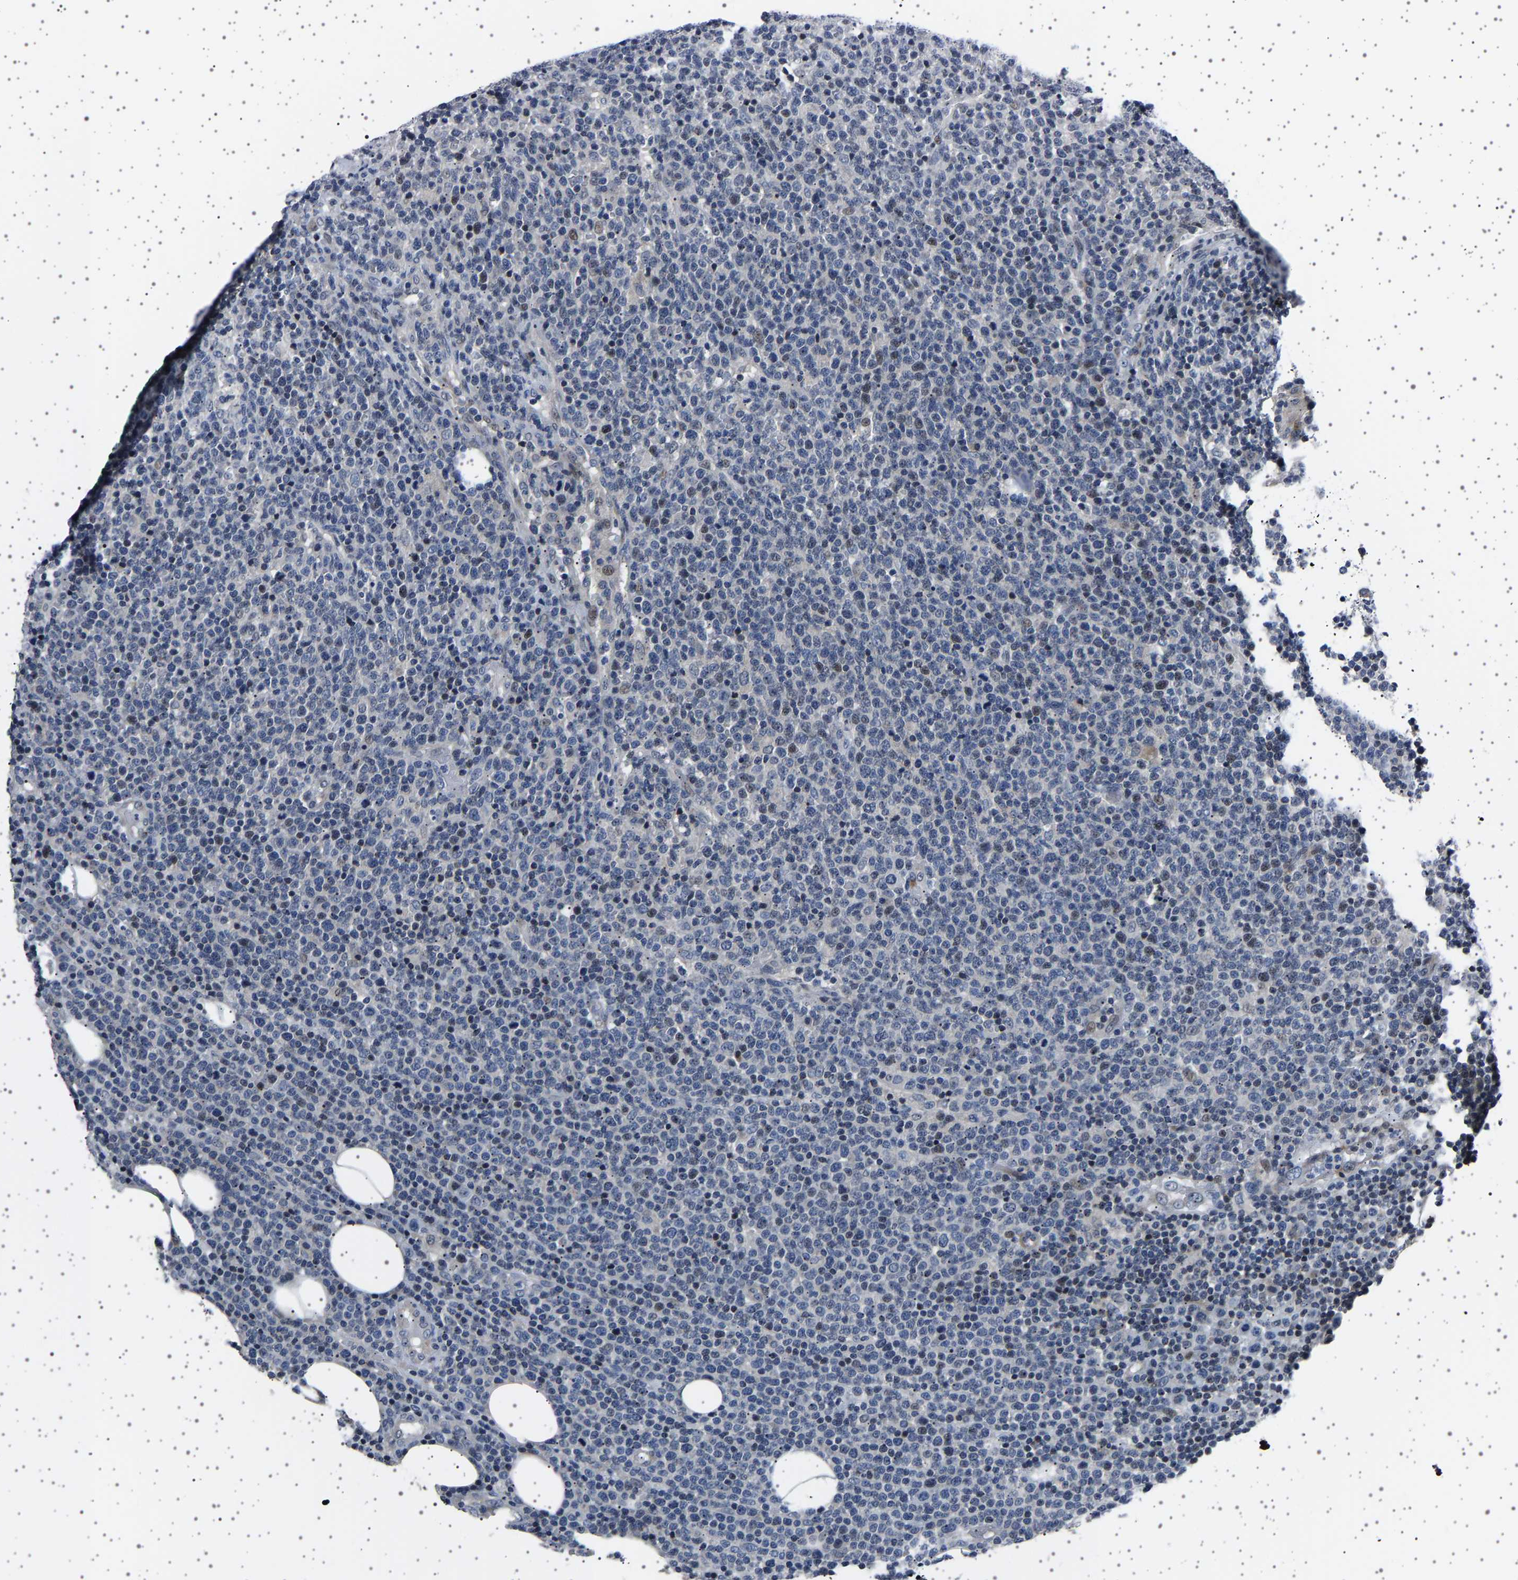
{"staining": {"intensity": "weak", "quantity": "<25%", "location": "nuclear"}, "tissue": "lymphoma", "cell_type": "Tumor cells", "image_type": "cancer", "snomed": [{"axis": "morphology", "description": "Malignant lymphoma, non-Hodgkin's type, High grade"}, {"axis": "topography", "description": "Lymph node"}], "caption": "Malignant lymphoma, non-Hodgkin's type (high-grade) was stained to show a protein in brown. There is no significant expression in tumor cells.", "gene": "PAK5", "patient": {"sex": "male", "age": 61}}